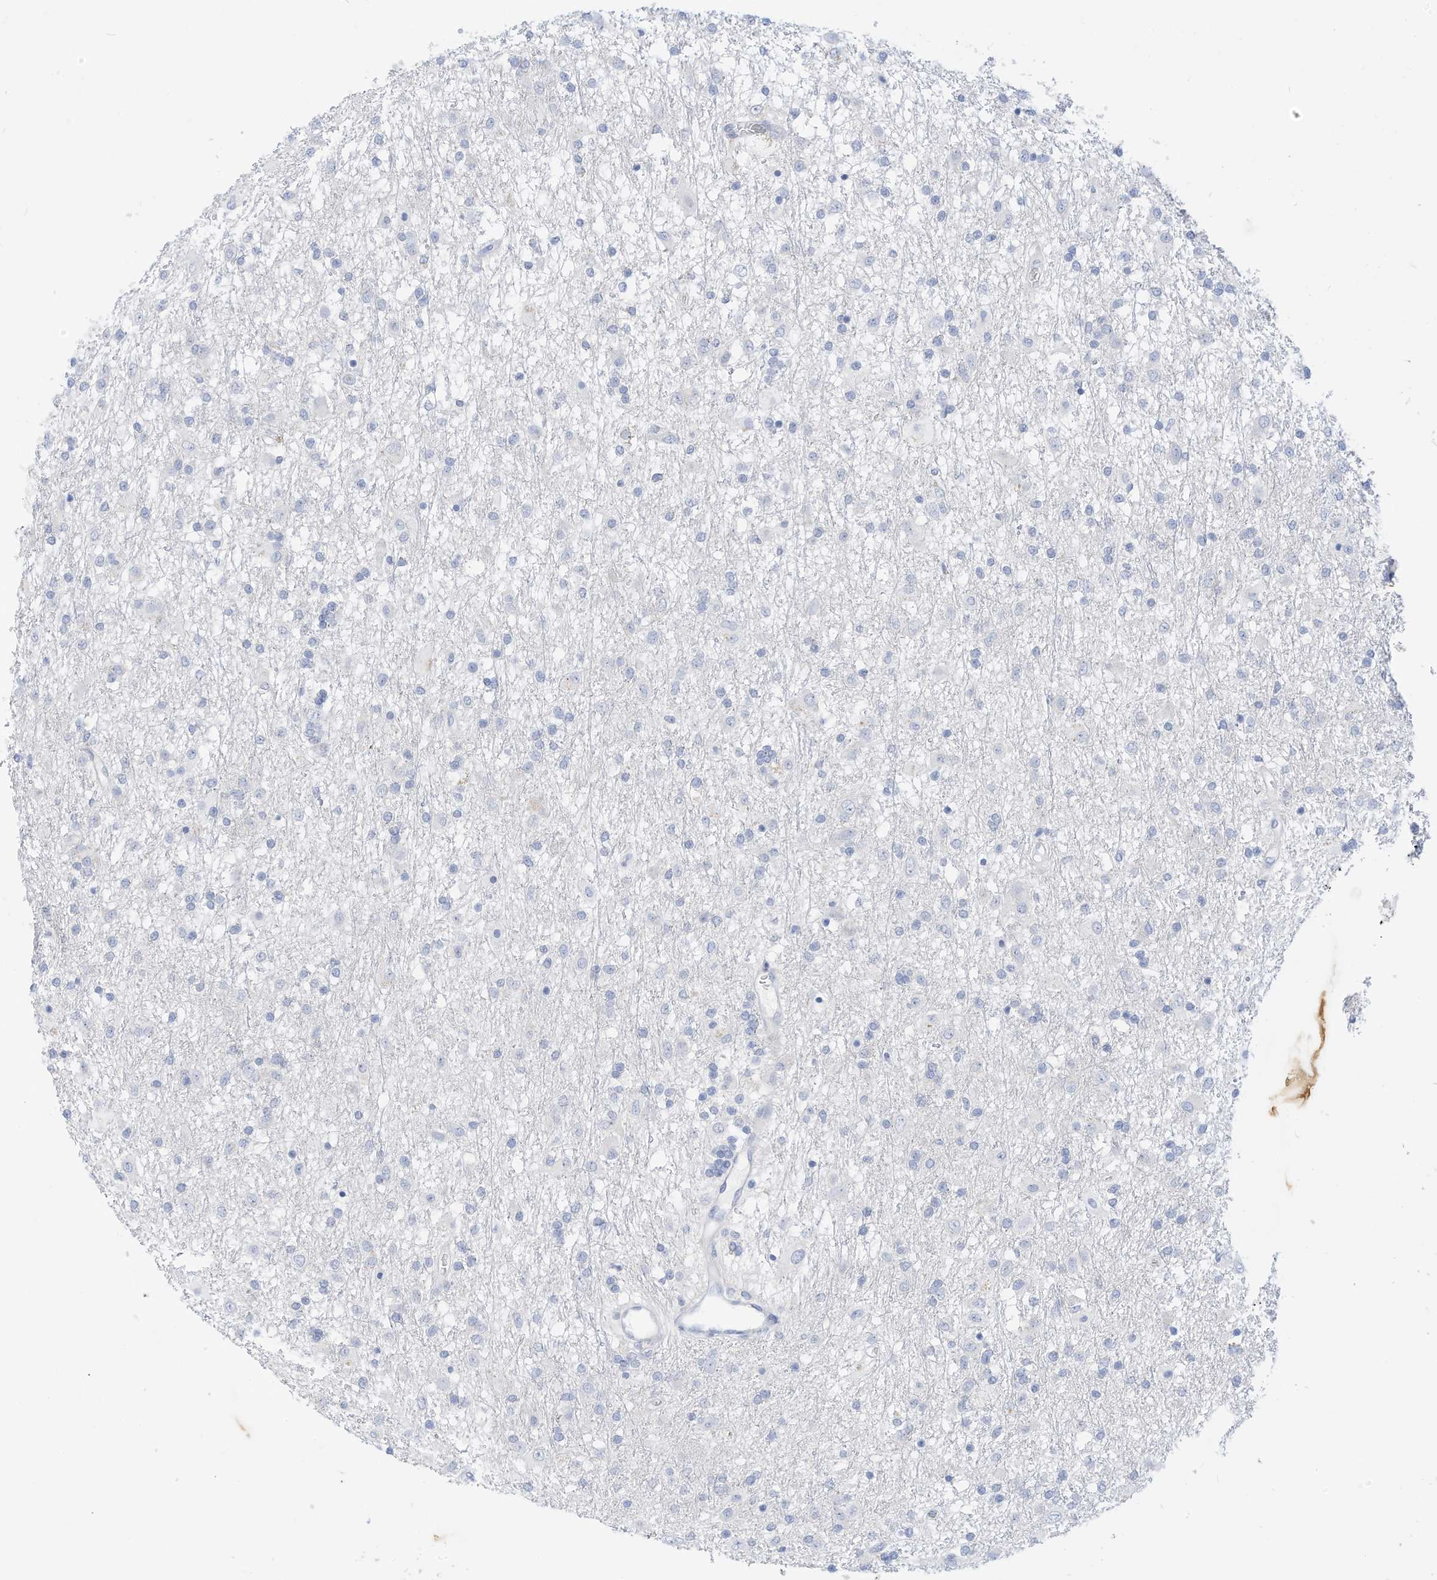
{"staining": {"intensity": "negative", "quantity": "none", "location": "none"}, "tissue": "glioma", "cell_type": "Tumor cells", "image_type": "cancer", "snomed": [{"axis": "morphology", "description": "Glioma, malignant, Low grade"}, {"axis": "topography", "description": "Brain"}], "caption": "Tumor cells show no significant protein expression in malignant low-grade glioma.", "gene": "SPOCD1", "patient": {"sex": "male", "age": 65}}